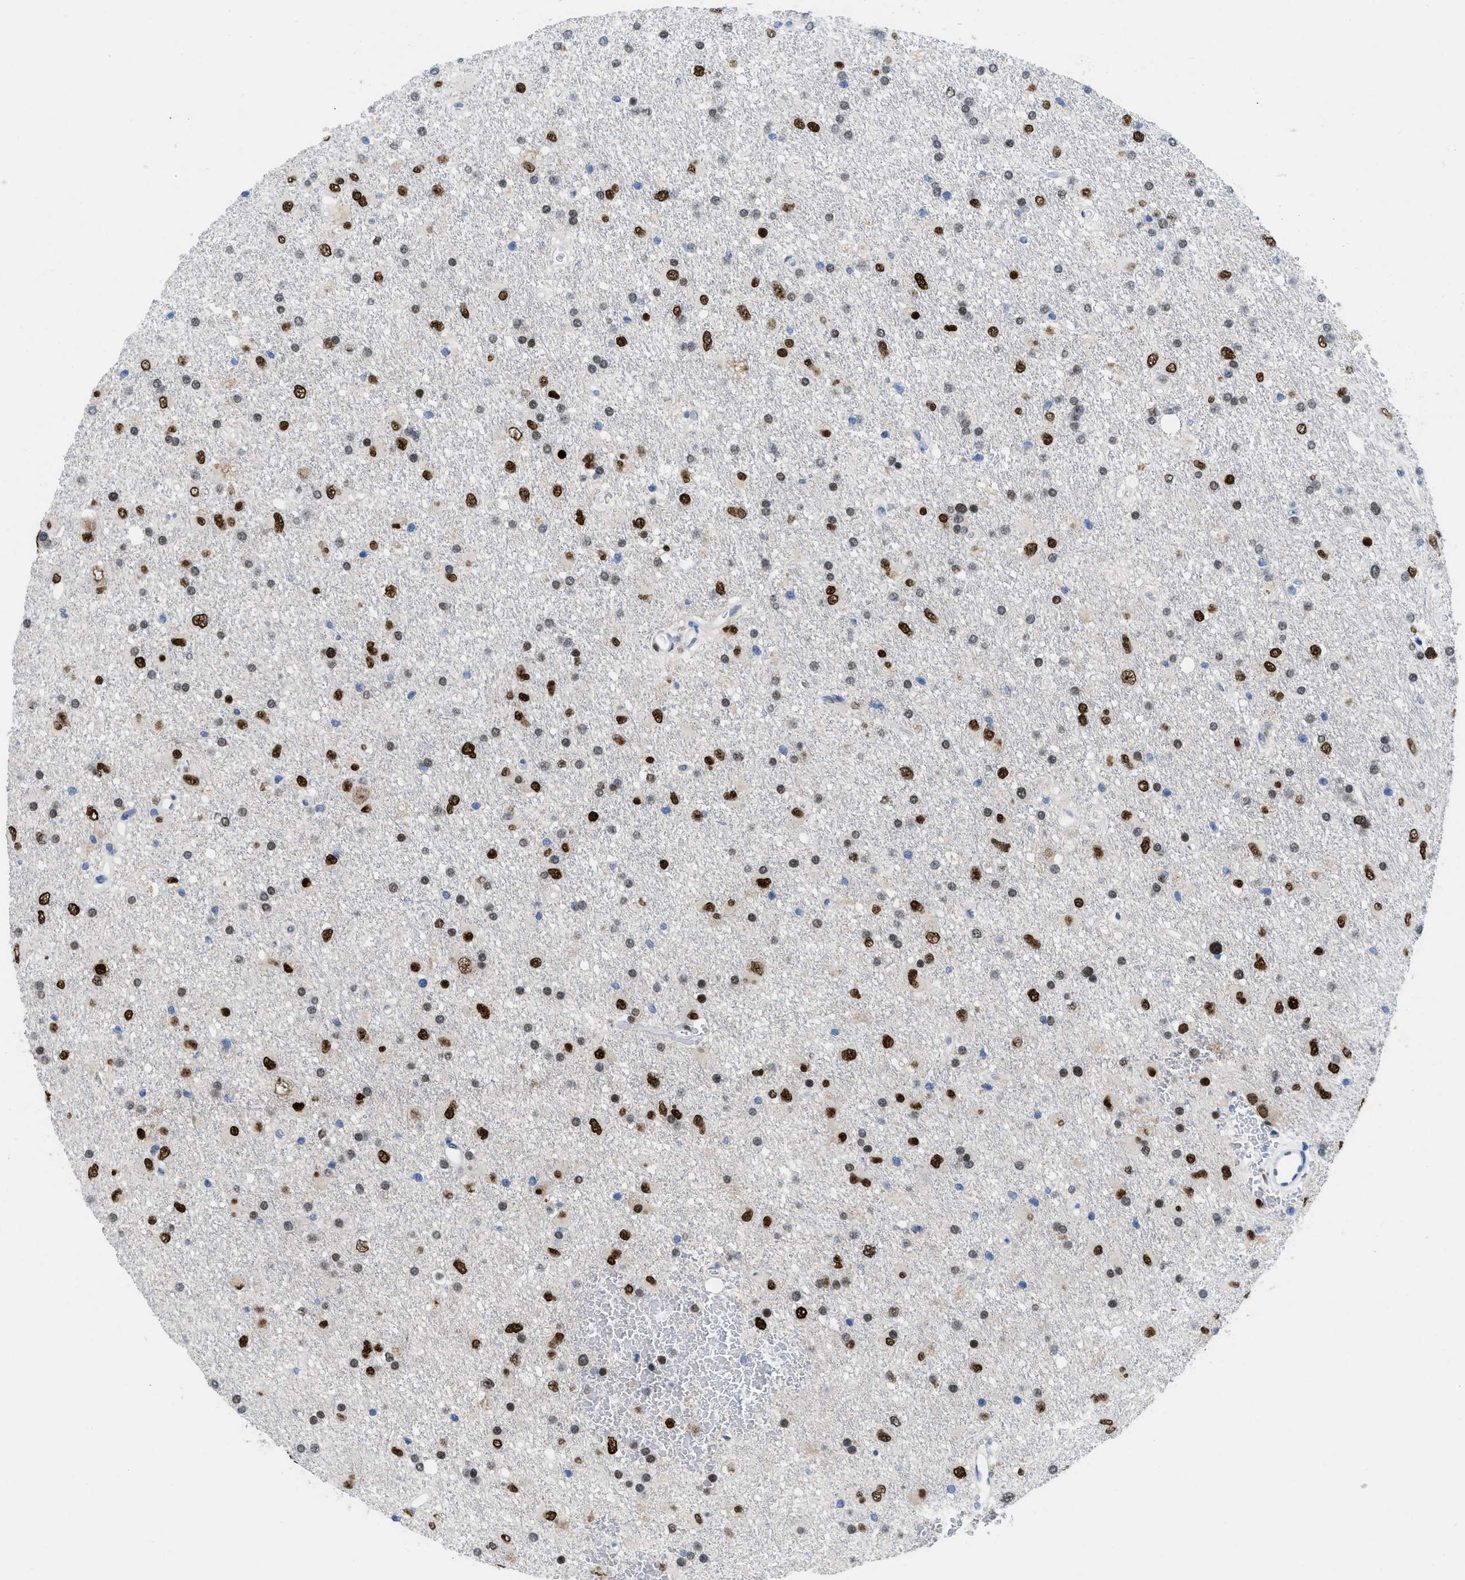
{"staining": {"intensity": "strong", "quantity": "25%-75%", "location": "nuclear"}, "tissue": "glioma", "cell_type": "Tumor cells", "image_type": "cancer", "snomed": [{"axis": "morphology", "description": "Glioma, malignant, Low grade"}, {"axis": "topography", "description": "Brain"}], "caption": "This photomicrograph shows IHC staining of human malignant low-grade glioma, with high strong nuclear staining in approximately 25%-75% of tumor cells.", "gene": "NFIX", "patient": {"sex": "male", "age": 77}}